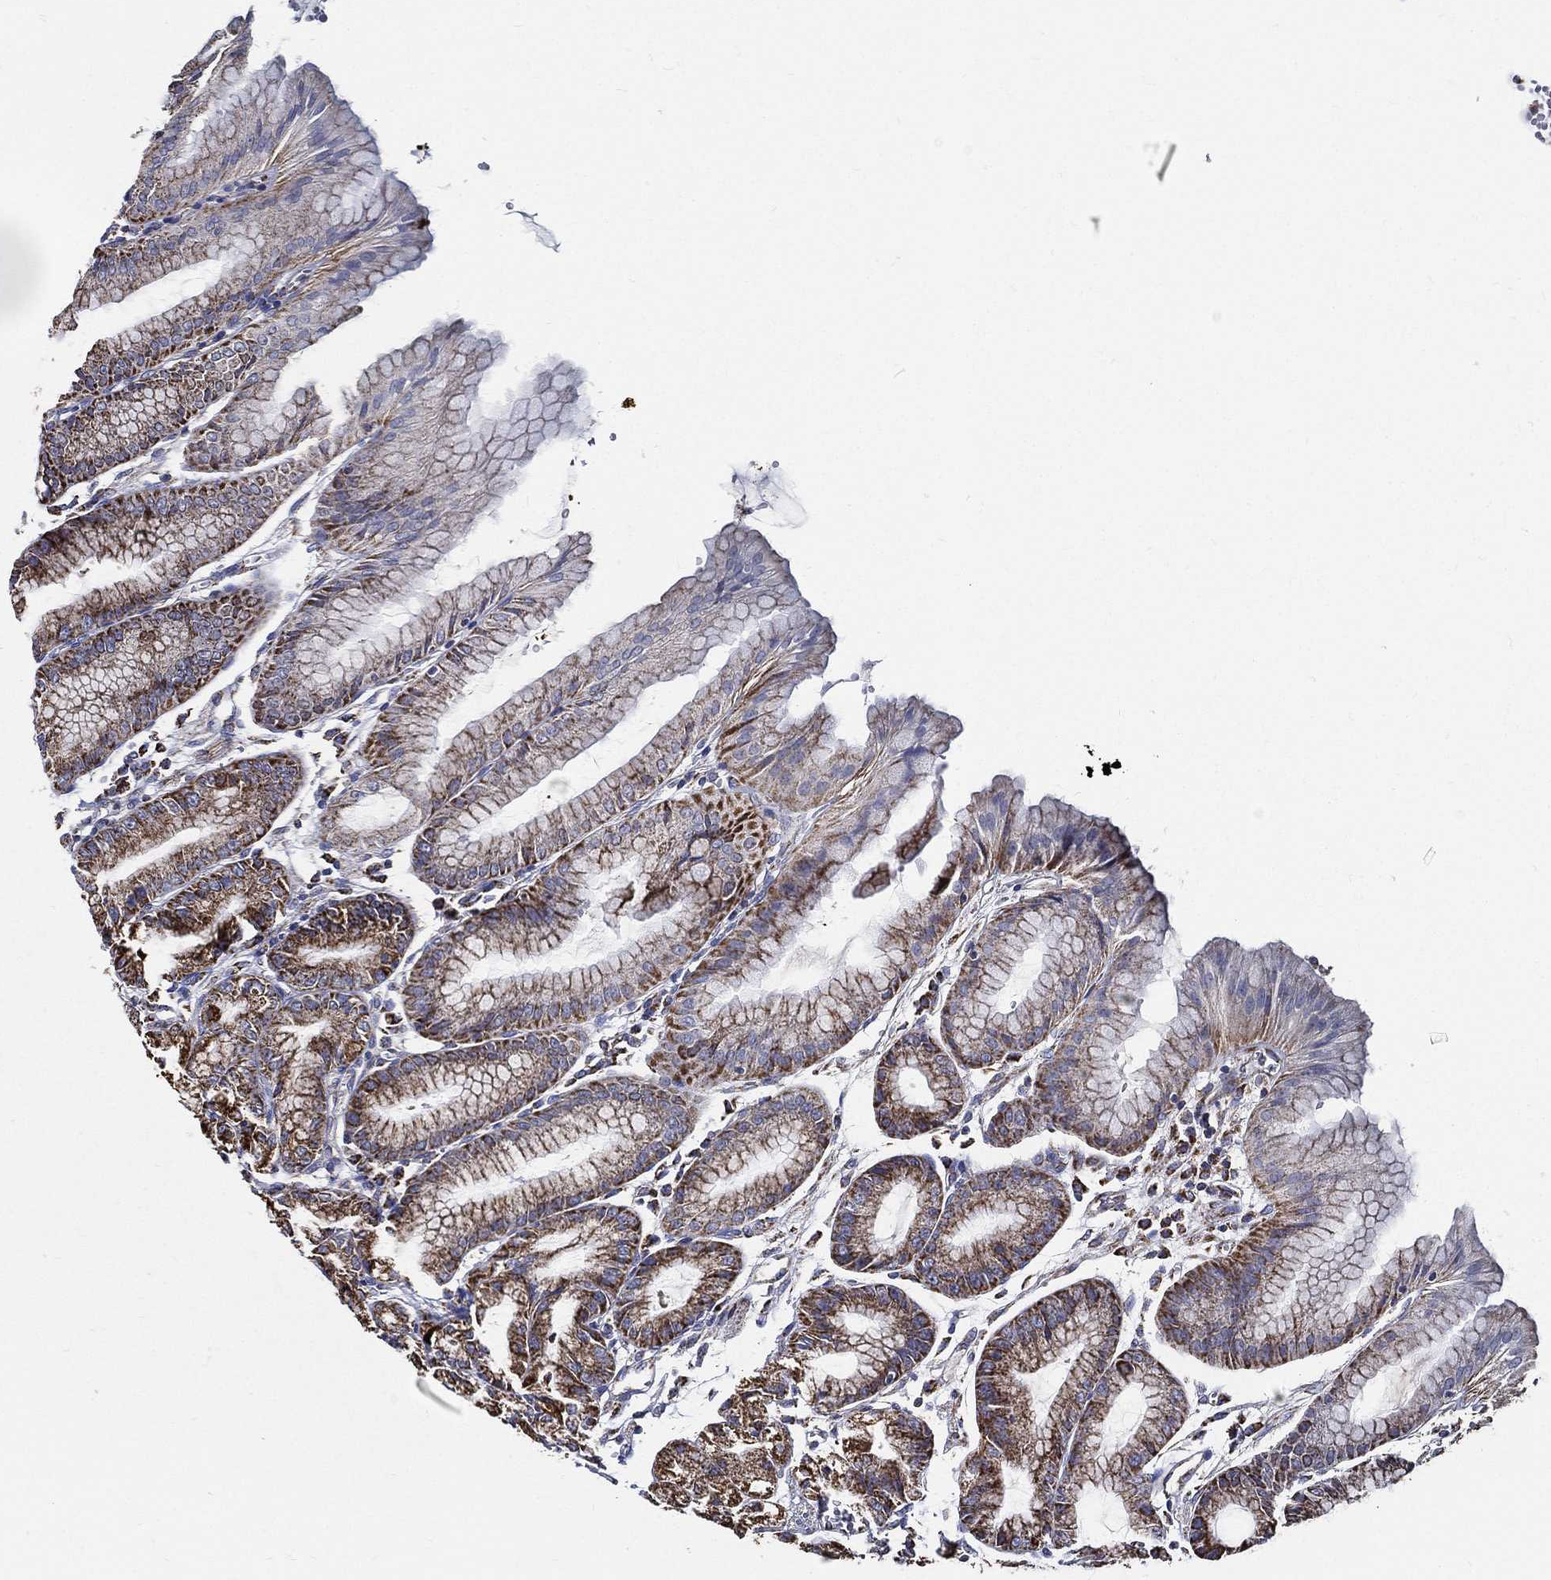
{"staining": {"intensity": "strong", "quantity": "25%-75%", "location": "cytoplasmic/membranous"}, "tissue": "stomach", "cell_type": "Glandular cells", "image_type": "normal", "snomed": [{"axis": "morphology", "description": "Normal tissue, NOS"}, {"axis": "topography", "description": "Stomach, lower"}], "caption": "This is an image of IHC staining of benign stomach, which shows strong positivity in the cytoplasmic/membranous of glandular cells.", "gene": "NDUFAB1", "patient": {"sex": "male", "age": 71}}